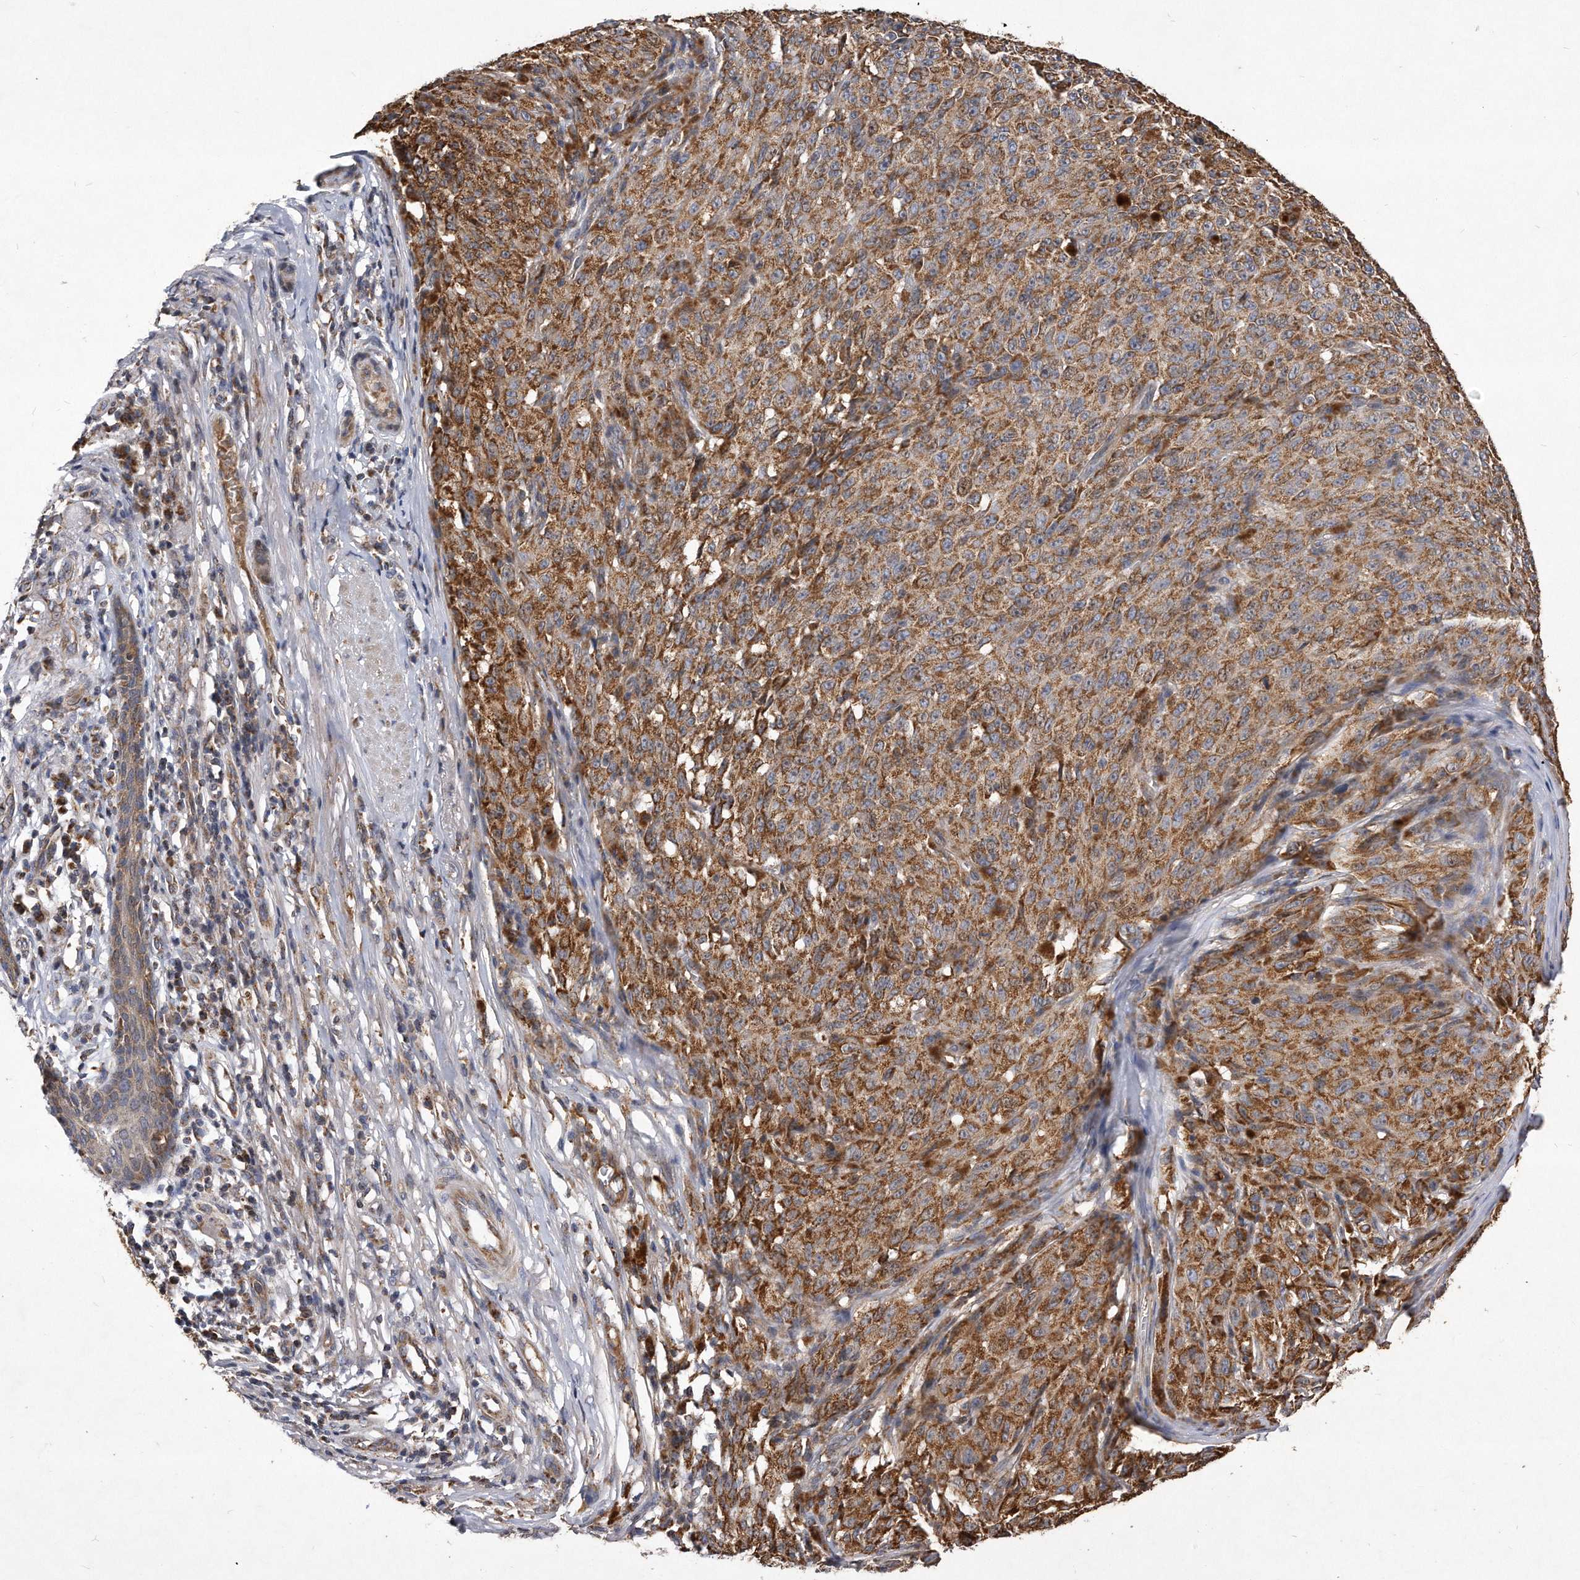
{"staining": {"intensity": "moderate", "quantity": ">75%", "location": "cytoplasmic/membranous"}, "tissue": "melanoma", "cell_type": "Tumor cells", "image_type": "cancer", "snomed": [{"axis": "morphology", "description": "Malignant melanoma, NOS"}, {"axis": "topography", "description": "Skin"}], "caption": "This image shows malignant melanoma stained with IHC to label a protein in brown. The cytoplasmic/membranous of tumor cells show moderate positivity for the protein. Nuclei are counter-stained blue.", "gene": "PPP5C", "patient": {"sex": "female", "age": 82}}